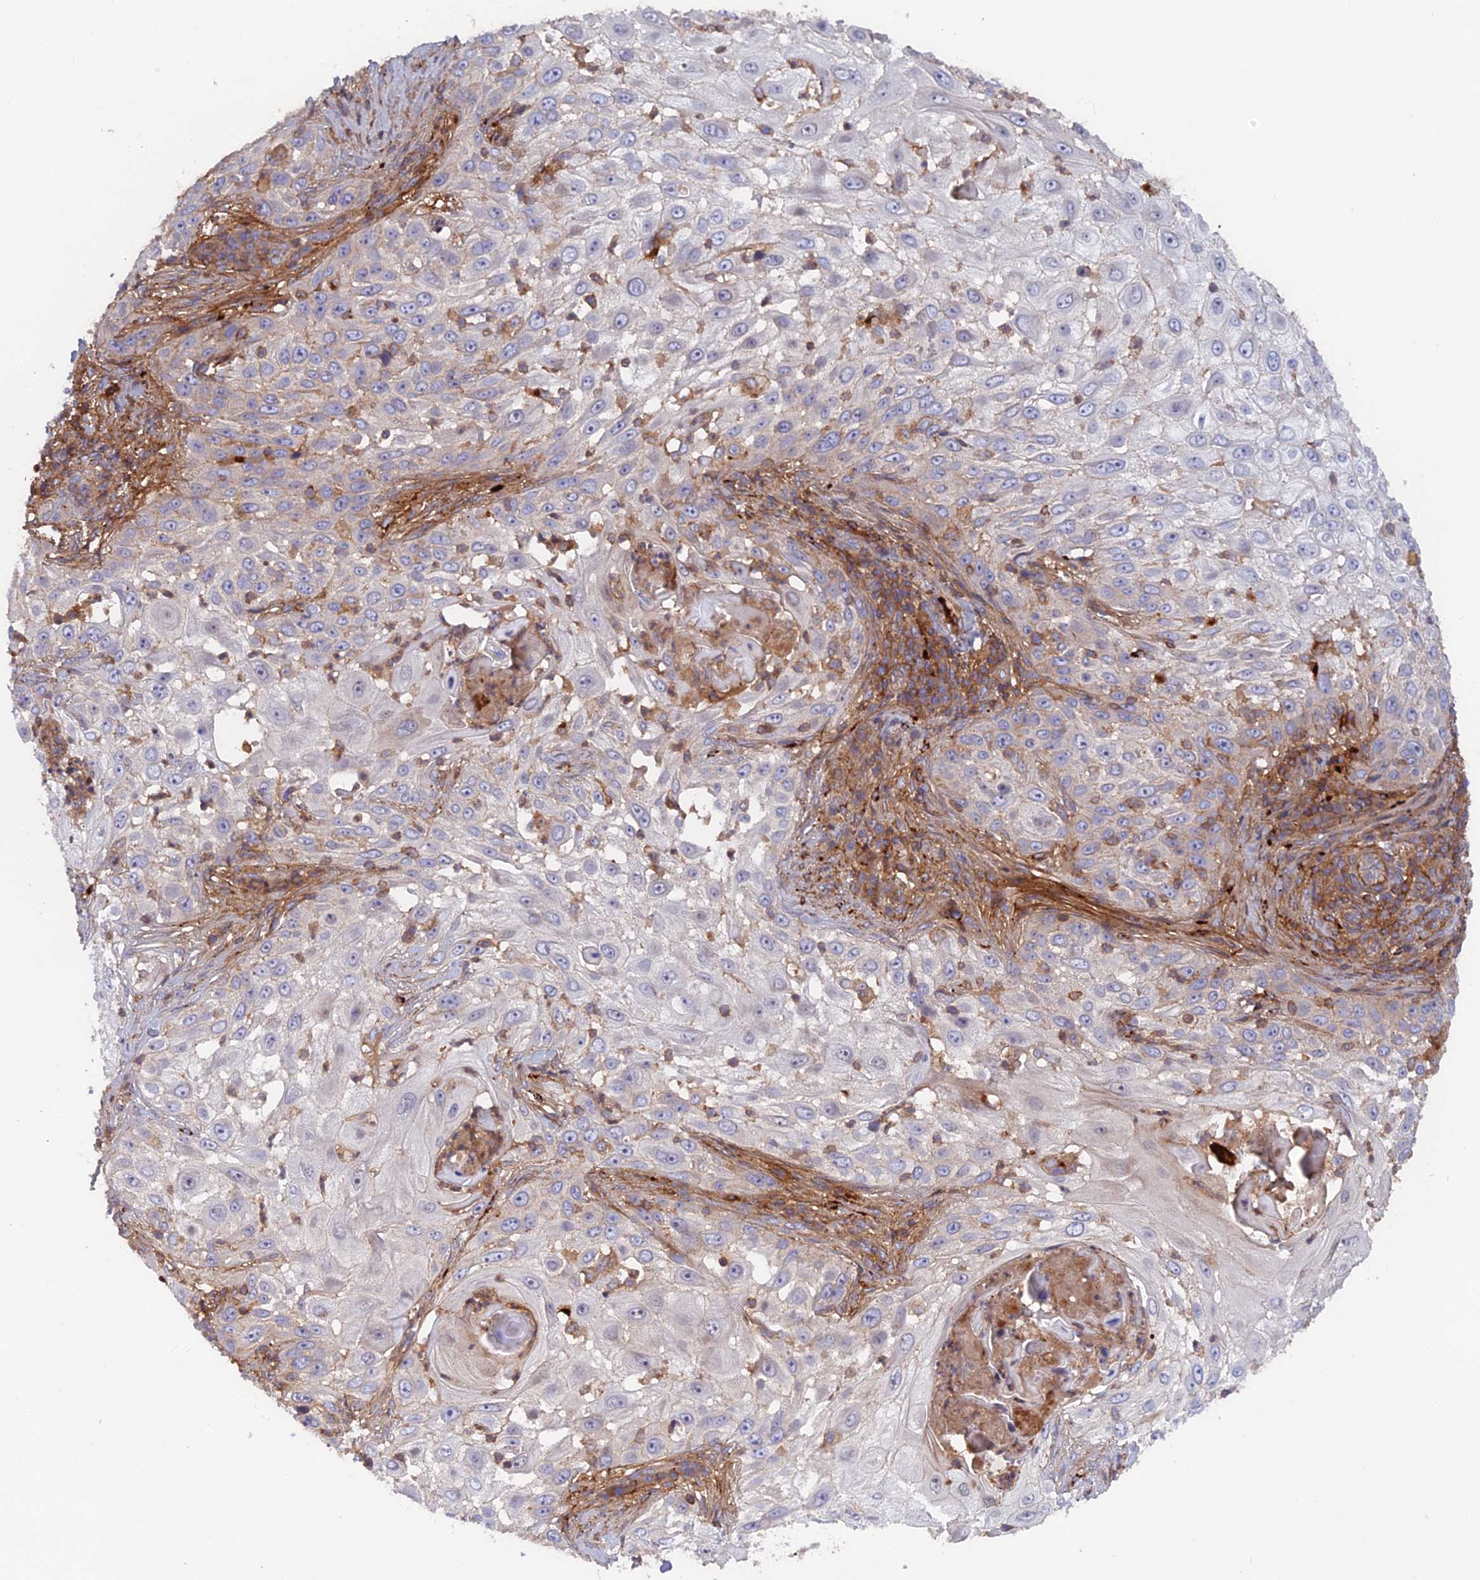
{"staining": {"intensity": "negative", "quantity": "none", "location": "none"}, "tissue": "skin cancer", "cell_type": "Tumor cells", "image_type": "cancer", "snomed": [{"axis": "morphology", "description": "Squamous cell carcinoma, NOS"}, {"axis": "topography", "description": "Skin"}], "caption": "This photomicrograph is of skin squamous cell carcinoma stained with IHC to label a protein in brown with the nuclei are counter-stained blue. There is no staining in tumor cells.", "gene": "CPNE7", "patient": {"sex": "female", "age": 44}}